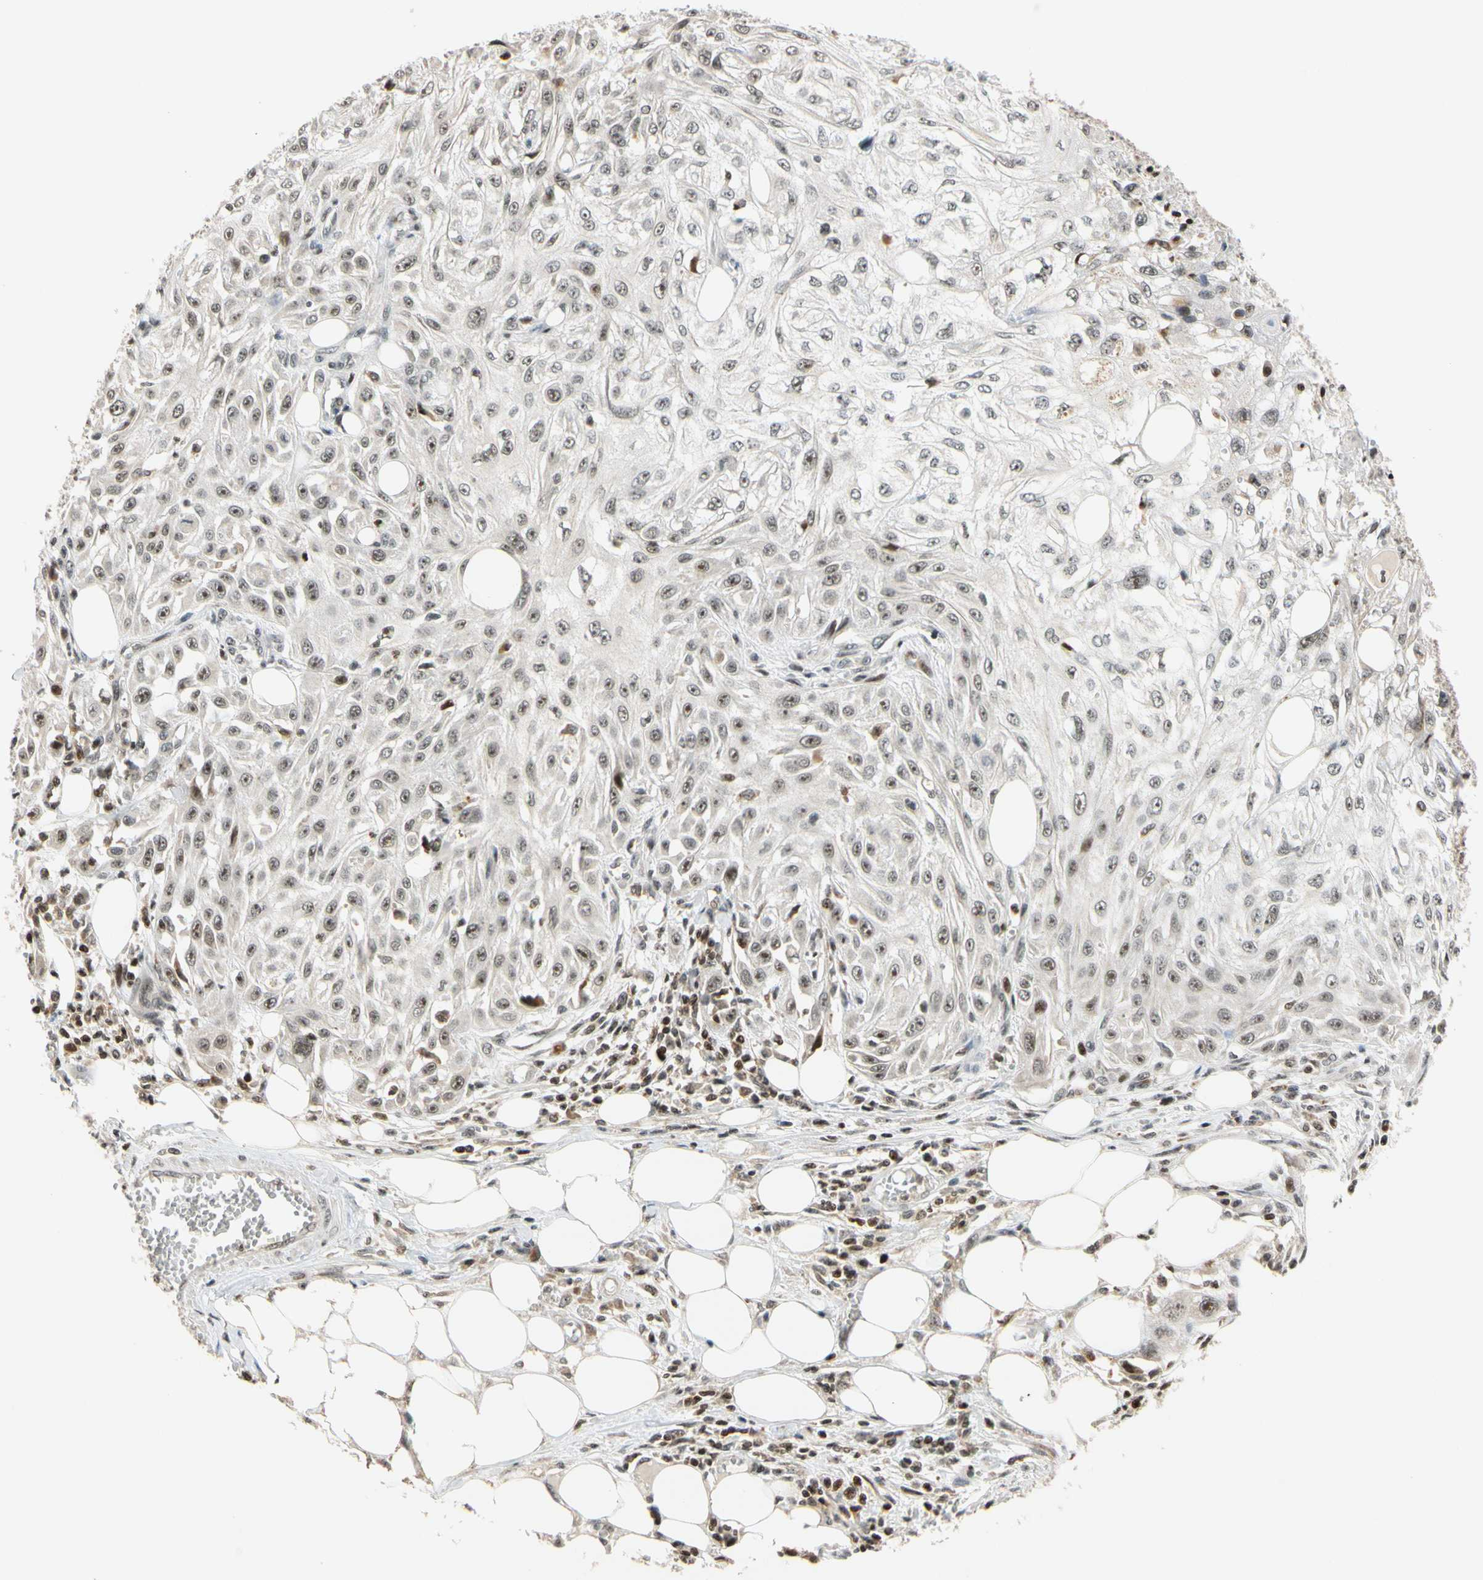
{"staining": {"intensity": "weak", "quantity": ">75%", "location": "nuclear"}, "tissue": "skin cancer", "cell_type": "Tumor cells", "image_type": "cancer", "snomed": [{"axis": "morphology", "description": "Squamous cell carcinoma, NOS"}, {"axis": "topography", "description": "Skin"}], "caption": "This micrograph demonstrates skin cancer (squamous cell carcinoma) stained with immunohistochemistry (IHC) to label a protein in brown. The nuclear of tumor cells show weak positivity for the protein. Nuclei are counter-stained blue.", "gene": "CDK7", "patient": {"sex": "male", "age": 75}}